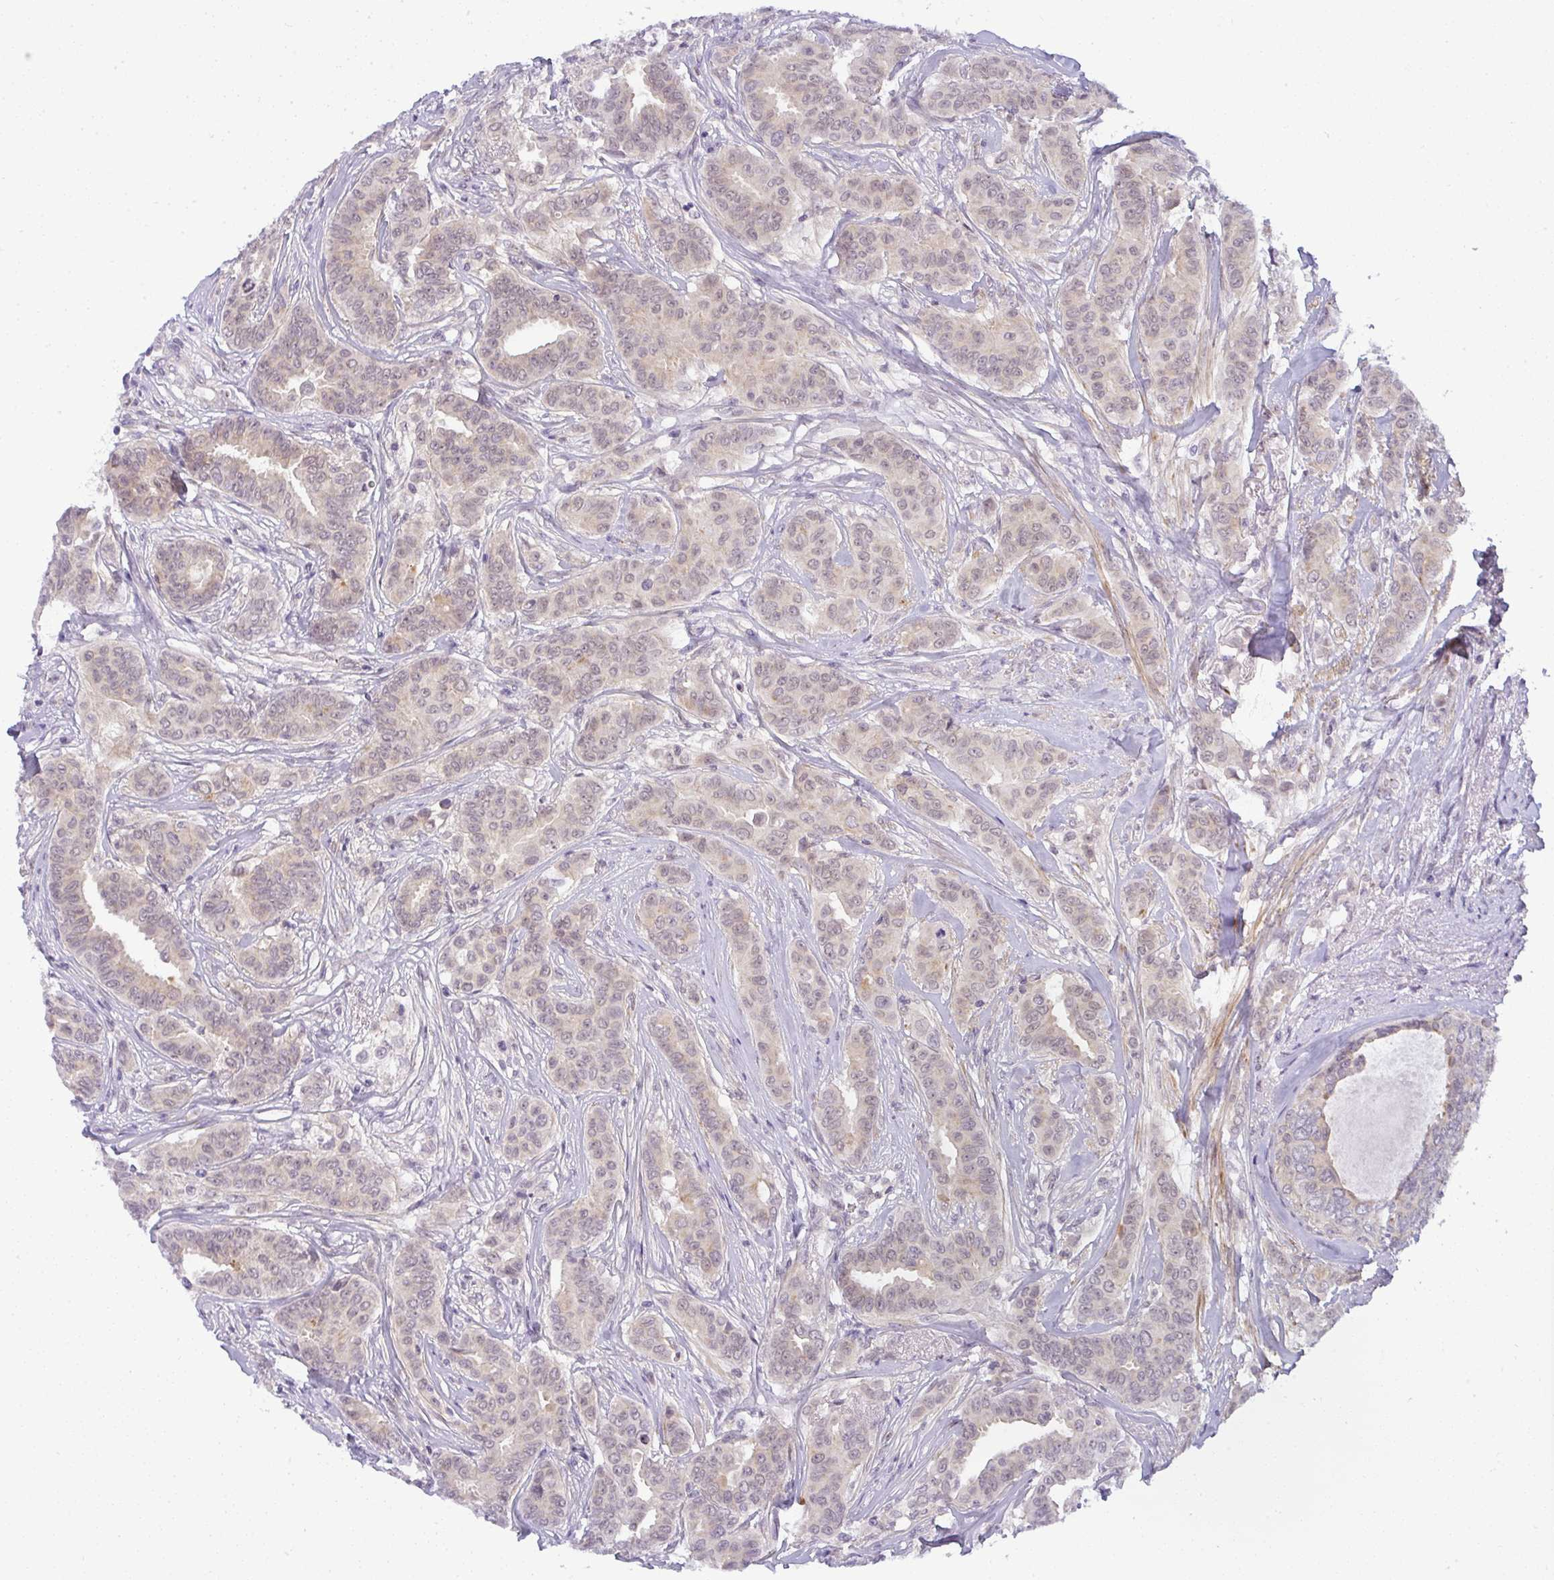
{"staining": {"intensity": "negative", "quantity": "none", "location": "none"}, "tissue": "breast cancer", "cell_type": "Tumor cells", "image_type": "cancer", "snomed": [{"axis": "morphology", "description": "Duct carcinoma"}, {"axis": "topography", "description": "Breast"}], "caption": "Immunohistochemistry photomicrograph of neoplastic tissue: intraductal carcinoma (breast) stained with DAB (3,3'-diaminobenzidine) shows no significant protein positivity in tumor cells. (DAB immunohistochemistry with hematoxylin counter stain).", "gene": "DZIP1", "patient": {"sex": "female", "age": 45}}